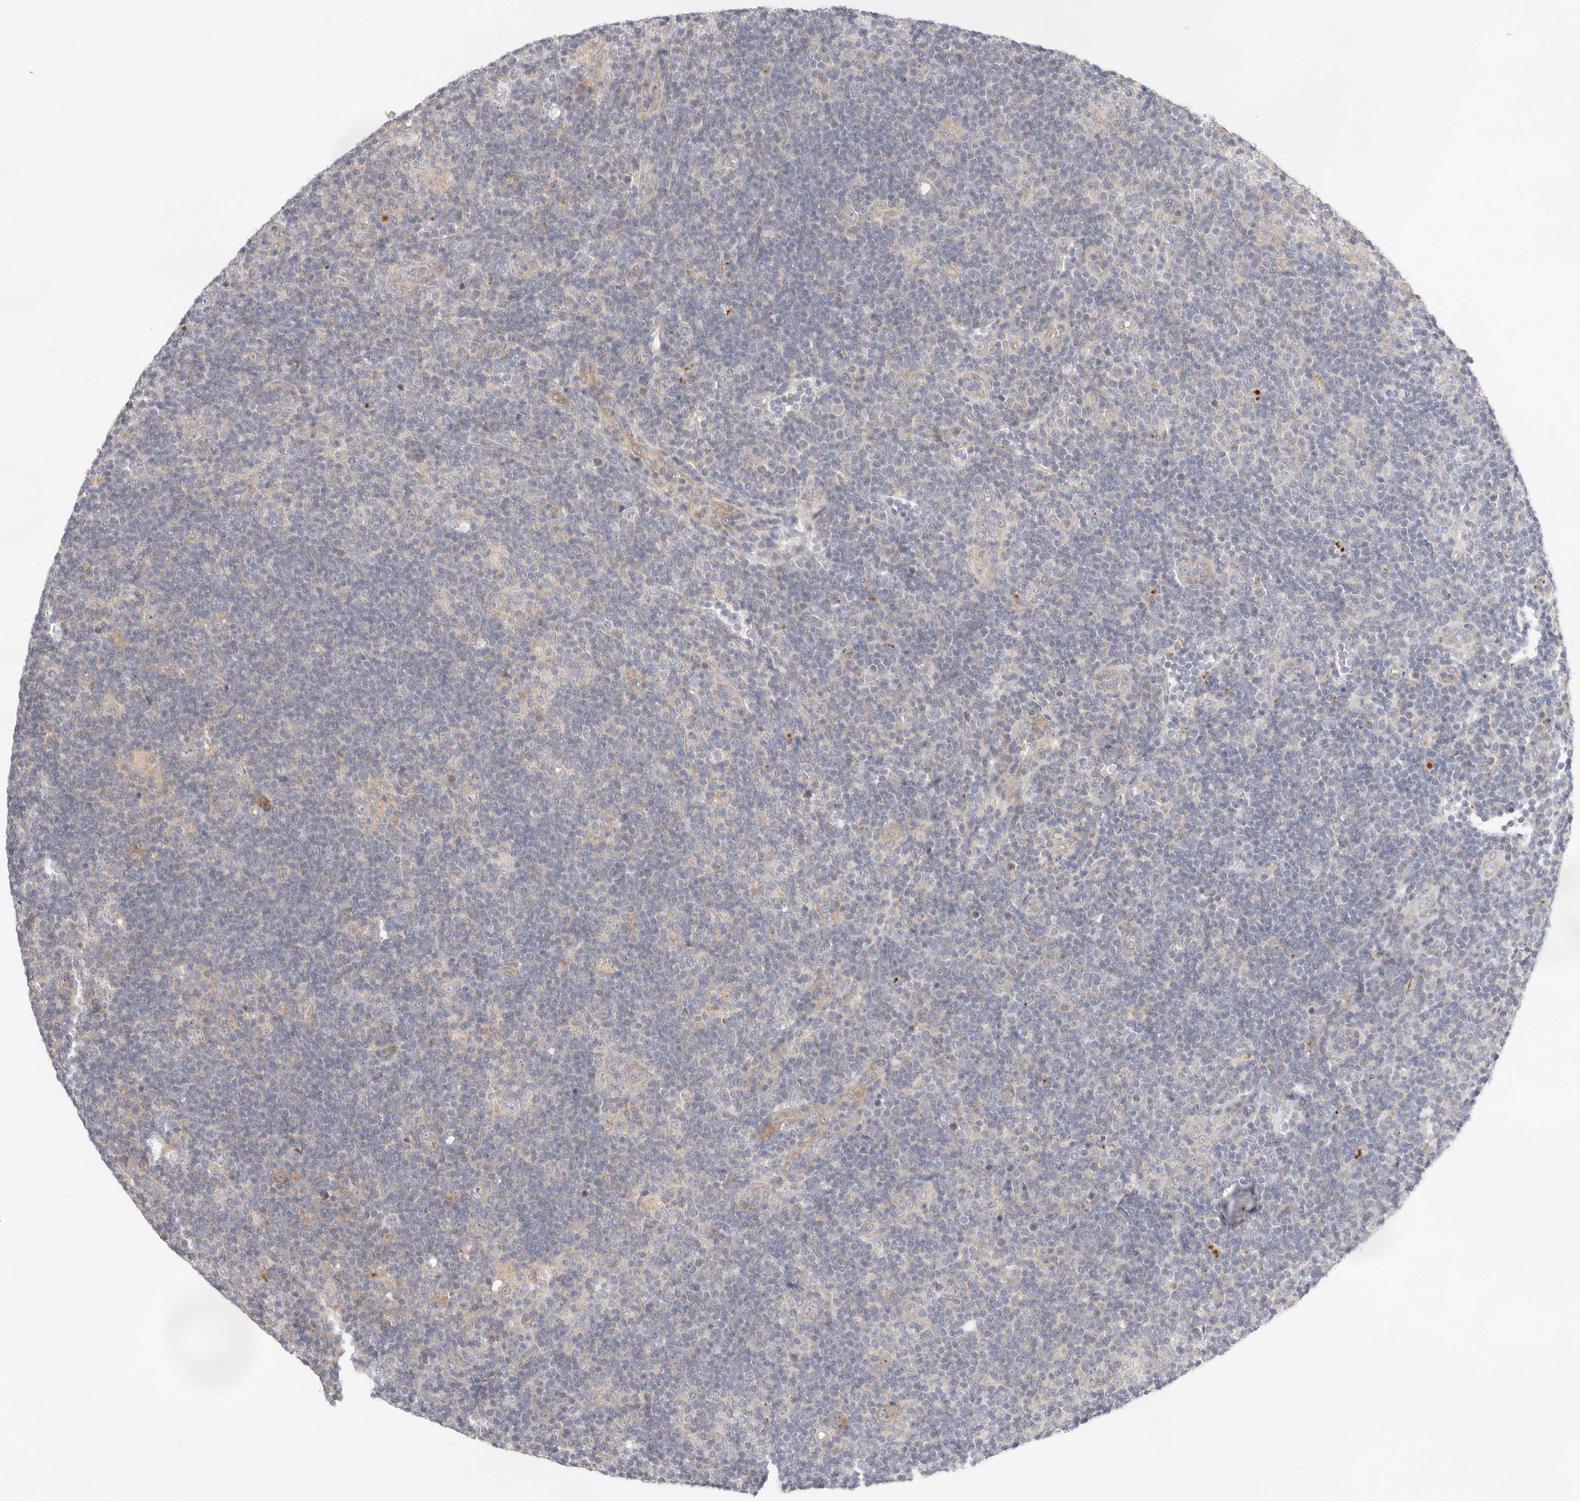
{"staining": {"intensity": "negative", "quantity": "none", "location": "none"}, "tissue": "lymphoma", "cell_type": "Tumor cells", "image_type": "cancer", "snomed": [{"axis": "morphology", "description": "Hodgkin's disease, NOS"}, {"axis": "topography", "description": "Lymph node"}], "caption": "Hodgkin's disease was stained to show a protein in brown. There is no significant expression in tumor cells. (DAB (3,3'-diaminobenzidine) IHC visualized using brightfield microscopy, high magnification).", "gene": "USH1C", "patient": {"sex": "female", "age": 57}}